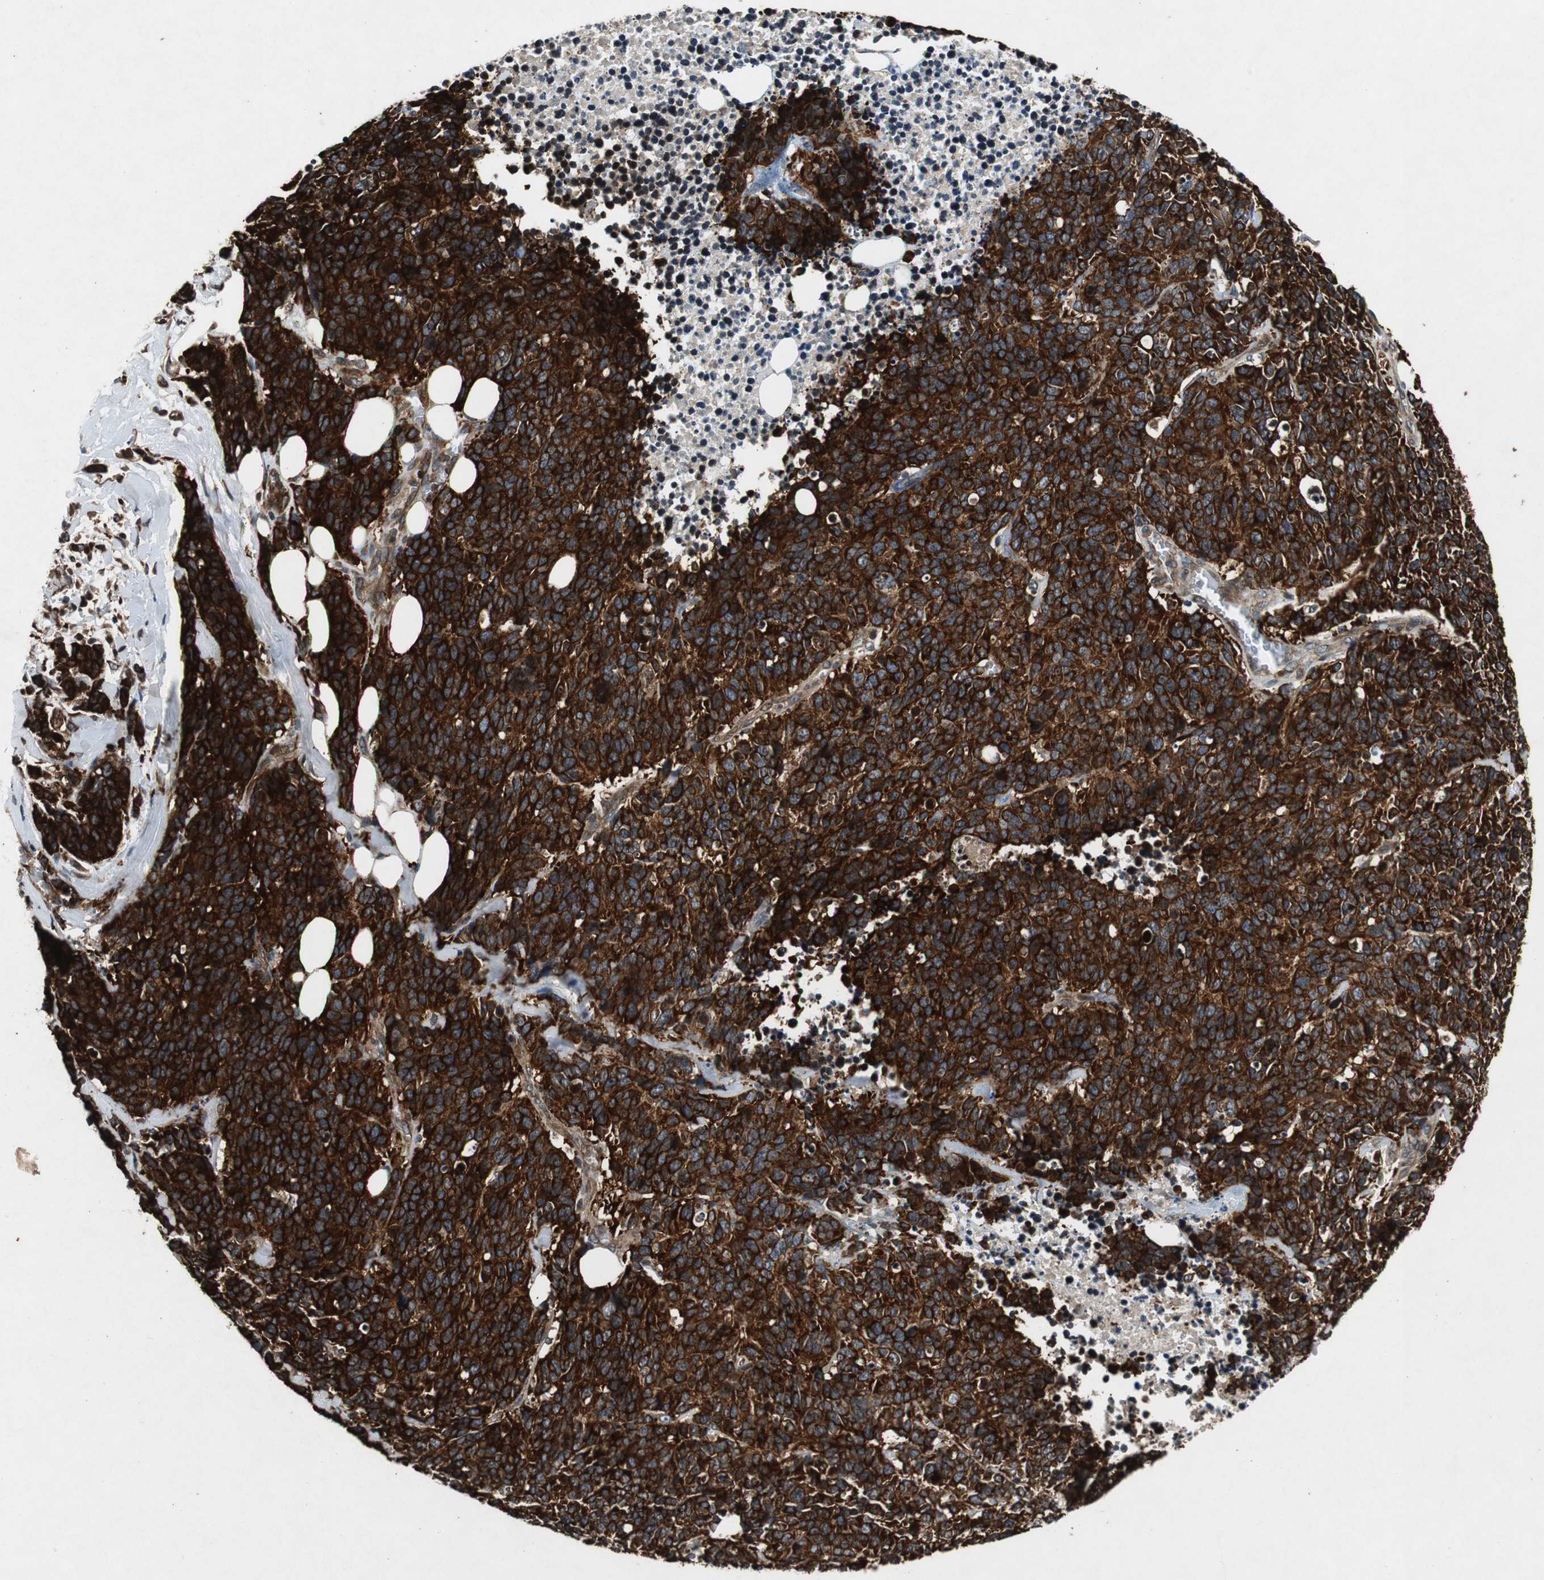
{"staining": {"intensity": "strong", "quantity": ">75%", "location": "cytoplasmic/membranous"}, "tissue": "lung cancer", "cell_type": "Tumor cells", "image_type": "cancer", "snomed": [{"axis": "morphology", "description": "Neoplasm, malignant, NOS"}, {"axis": "topography", "description": "Lung"}], "caption": "An image showing strong cytoplasmic/membranous staining in approximately >75% of tumor cells in malignant neoplasm (lung), as visualized by brown immunohistochemical staining.", "gene": "TUBA4A", "patient": {"sex": "female", "age": 58}}